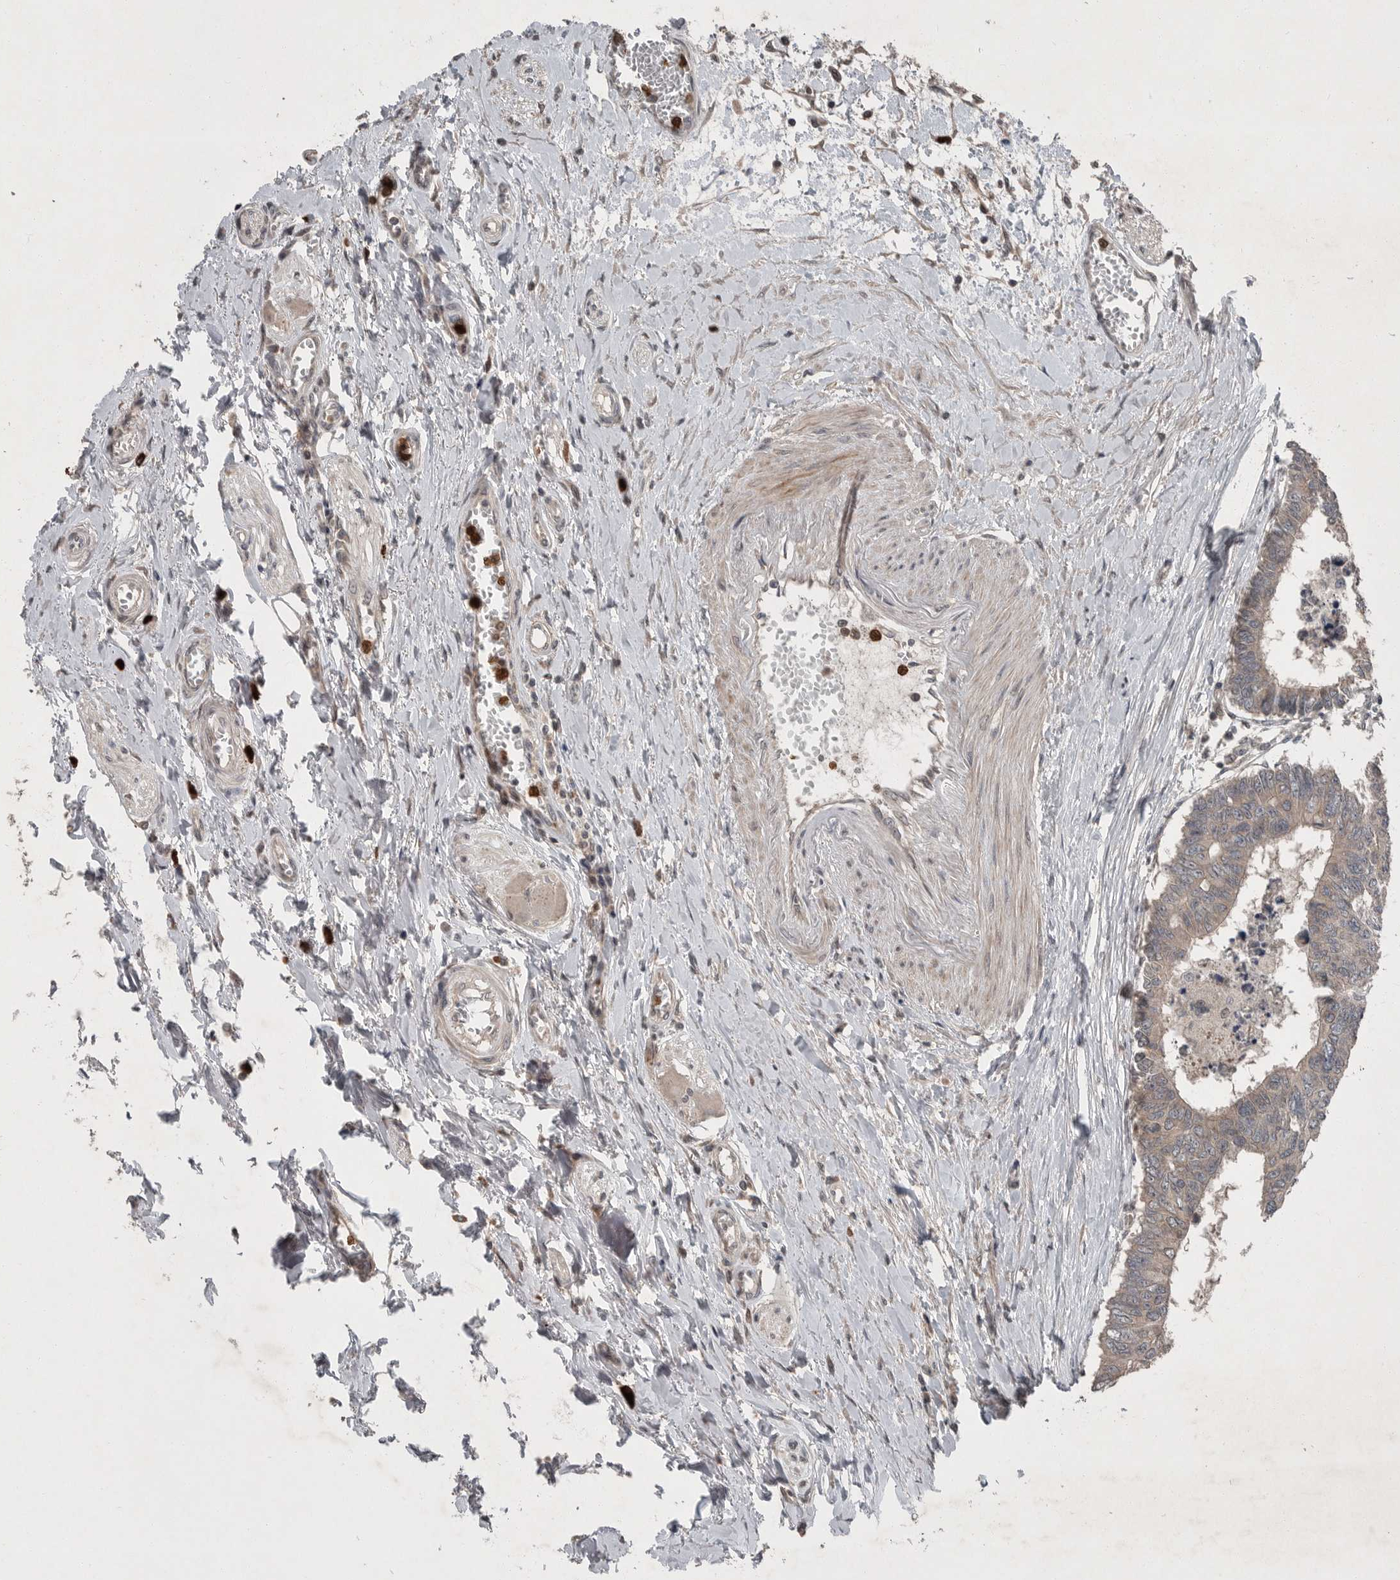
{"staining": {"intensity": "weak", "quantity": ">75%", "location": "cytoplasmic/membranous"}, "tissue": "colorectal cancer", "cell_type": "Tumor cells", "image_type": "cancer", "snomed": [{"axis": "morphology", "description": "Adenocarcinoma, NOS"}, {"axis": "topography", "description": "Rectum"}], "caption": "IHC (DAB) staining of human colorectal cancer demonstrates weak cytoplasmic/membranous protein staining in approximately >75% of tumor cells.", "gene": "SCP2", "patient": {"sex": "male", "age": 84}}